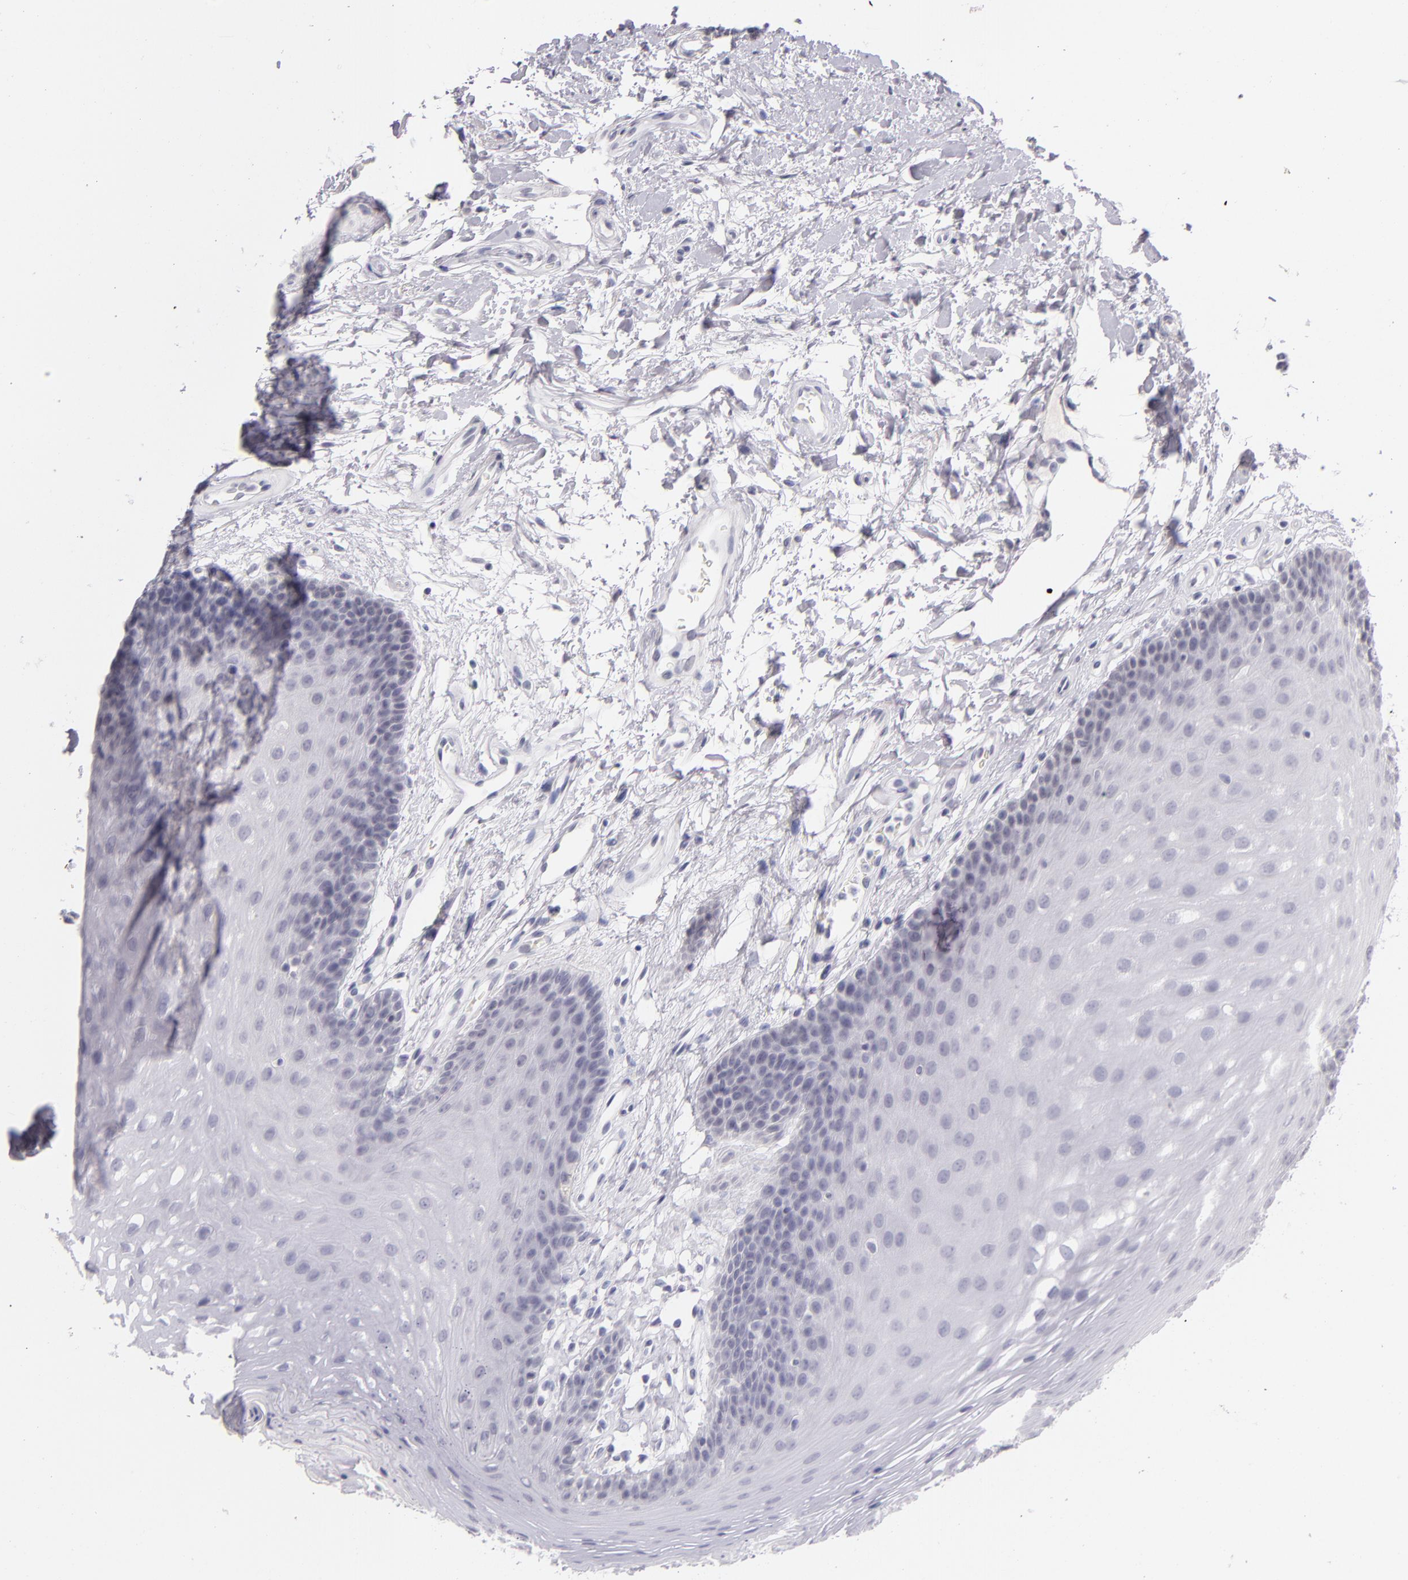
{"staining": {"intensity": "negative", "quantity": "none", "location": "none"}, "tissue": "oral mucosa", "cell_type": "Squamous epithelial cells", "image_type": "normal", "snomed": [{"axis": "morphology", "description": "Normal tissue, NOS"}, {"axis": "topography", "description": "Oral tissue"}], "caption": "Micrograph shows no significant protein positivity in squamous epithelial cells of benign oral mucosa. Brightfield microscopy of IHC stained with DAB (brown) and hematoxylin (blue), captured at high magnification.", "gene": "CD40", "patient": {"sex": "male", "age": 62}}